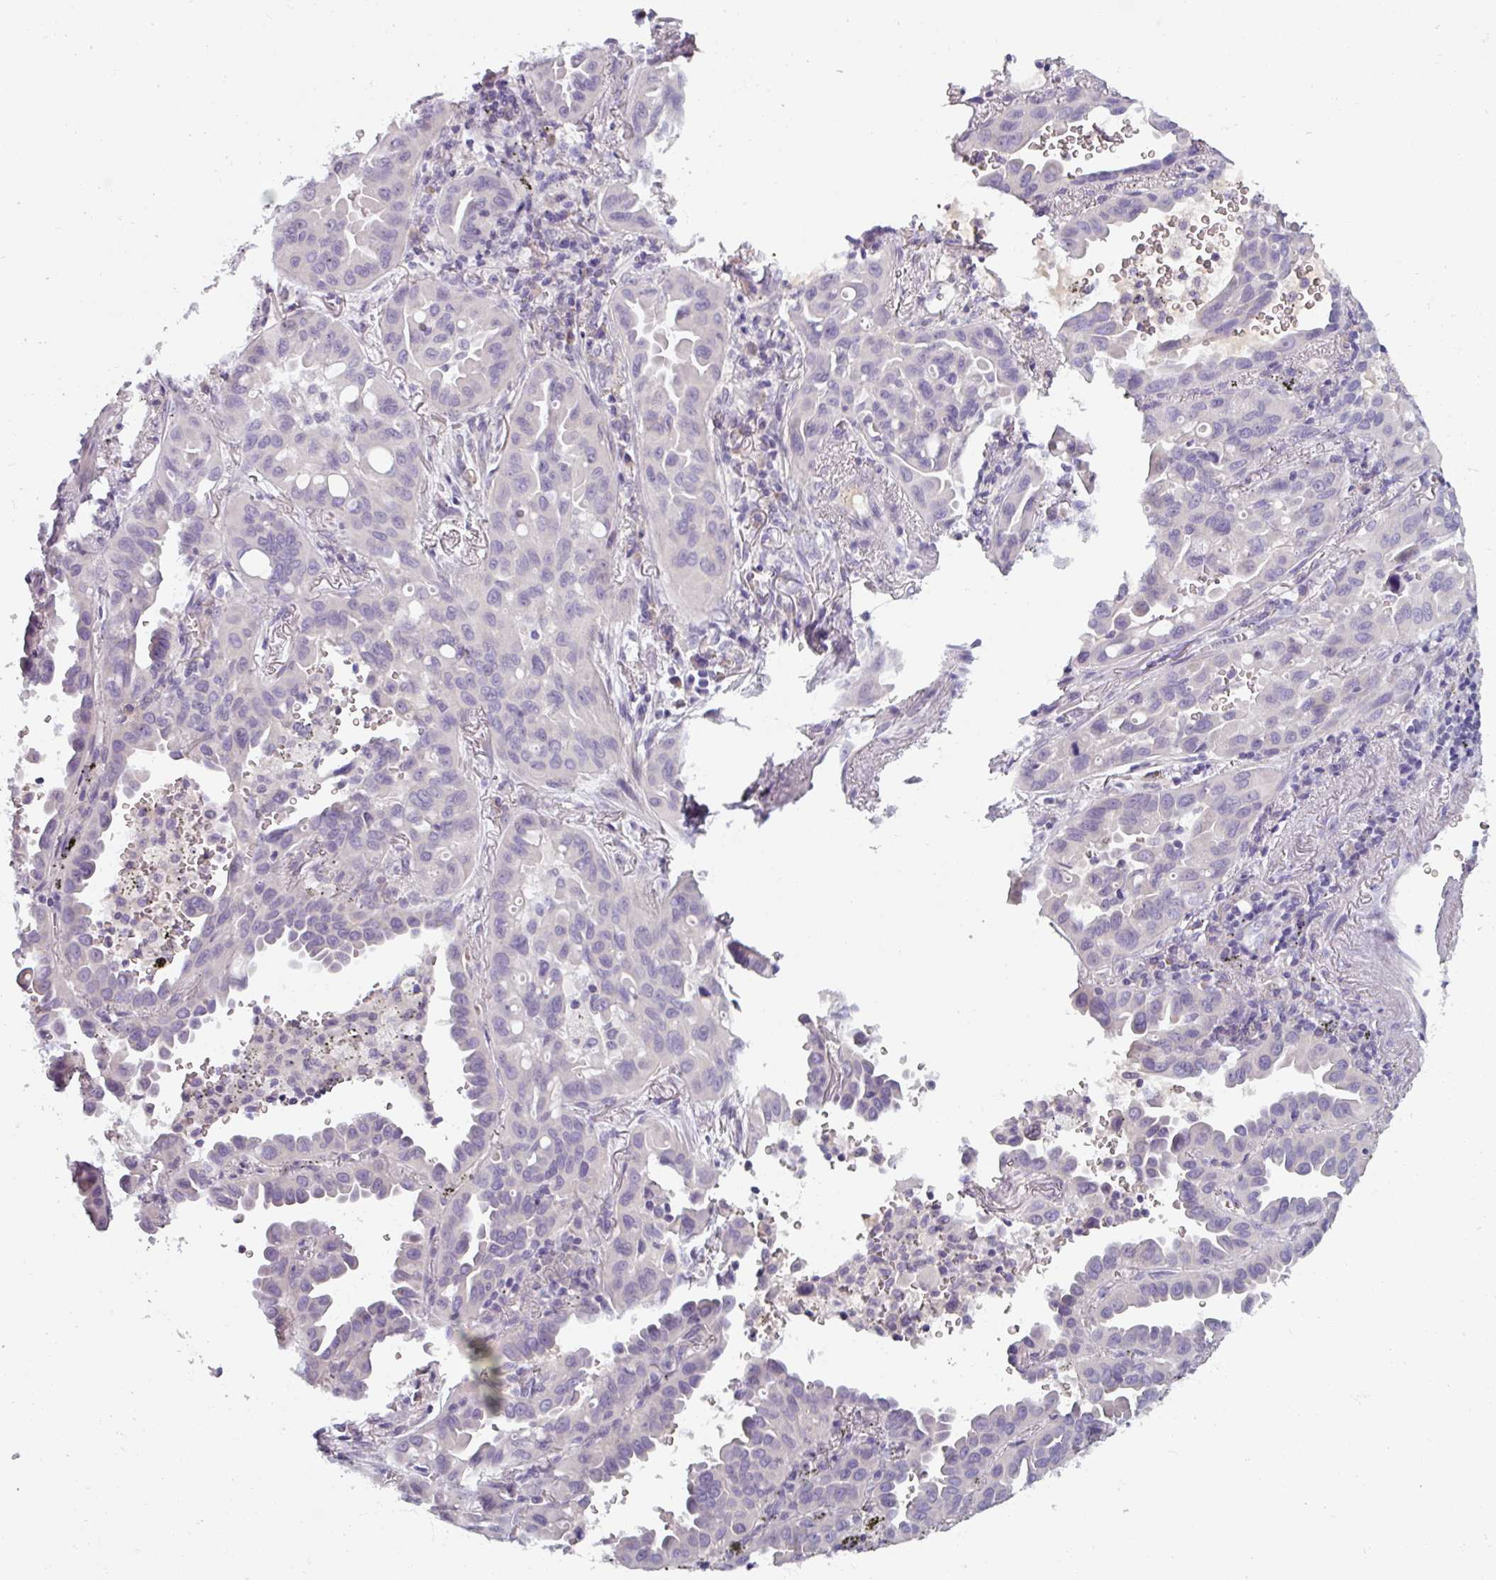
{"staining": {"intensity": "negative", "quantity": "none", "location": "none"}, "tissue": "lung cancer", "cell_type": "Tumor cells", "image_type": "cancer", "snomed": [{"axis": "morphology", "description": "Adenocarcinoma, NOS"}, {"axis": "topography", "description": "Lung"}], "caption": "Tumor cells are negative for protein expression in human lung cancer.", "gene": "SMIM11", "patient": {"sex": "male", "age": 68}}